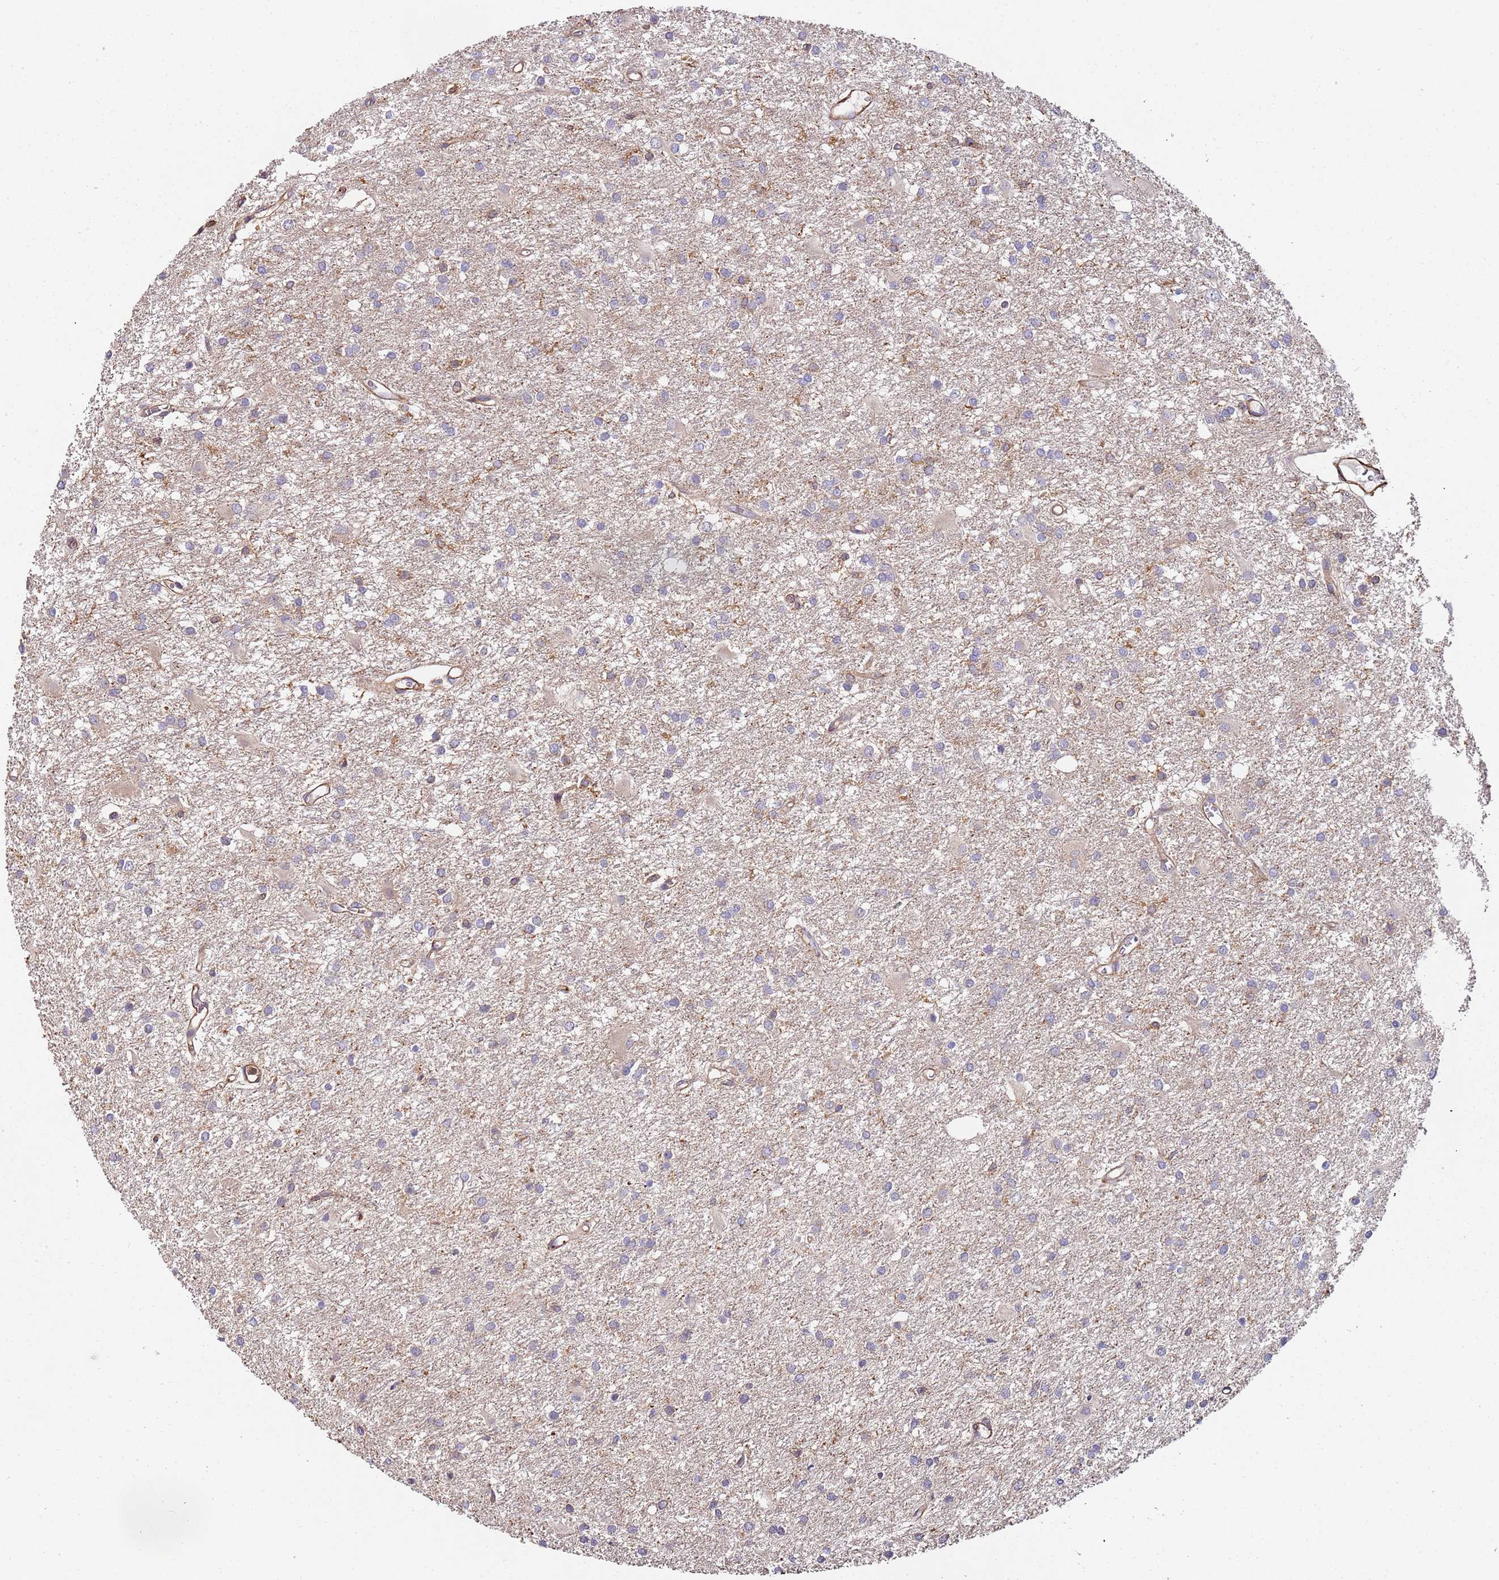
{"staining": {"intensity": "negative", "quantity": "none", "location": "none"}, "tissue": "glioma", "cell_type": "Tumor cells", "image_type": "cancer", "snomed": [{"axis": "morphology", "description": "Glioma, malignant, High grade"}, {"axis": "topography", "description": "Brain"}], "caption": "DAB (3,3'-diaminobenzidine) immunohistochemical staining of high-grade glioma (malignant) demonstrates no significant staining in tumor cells.", "gene": "CYP2U1", "patient": {"sex": "female", "age": 50}}